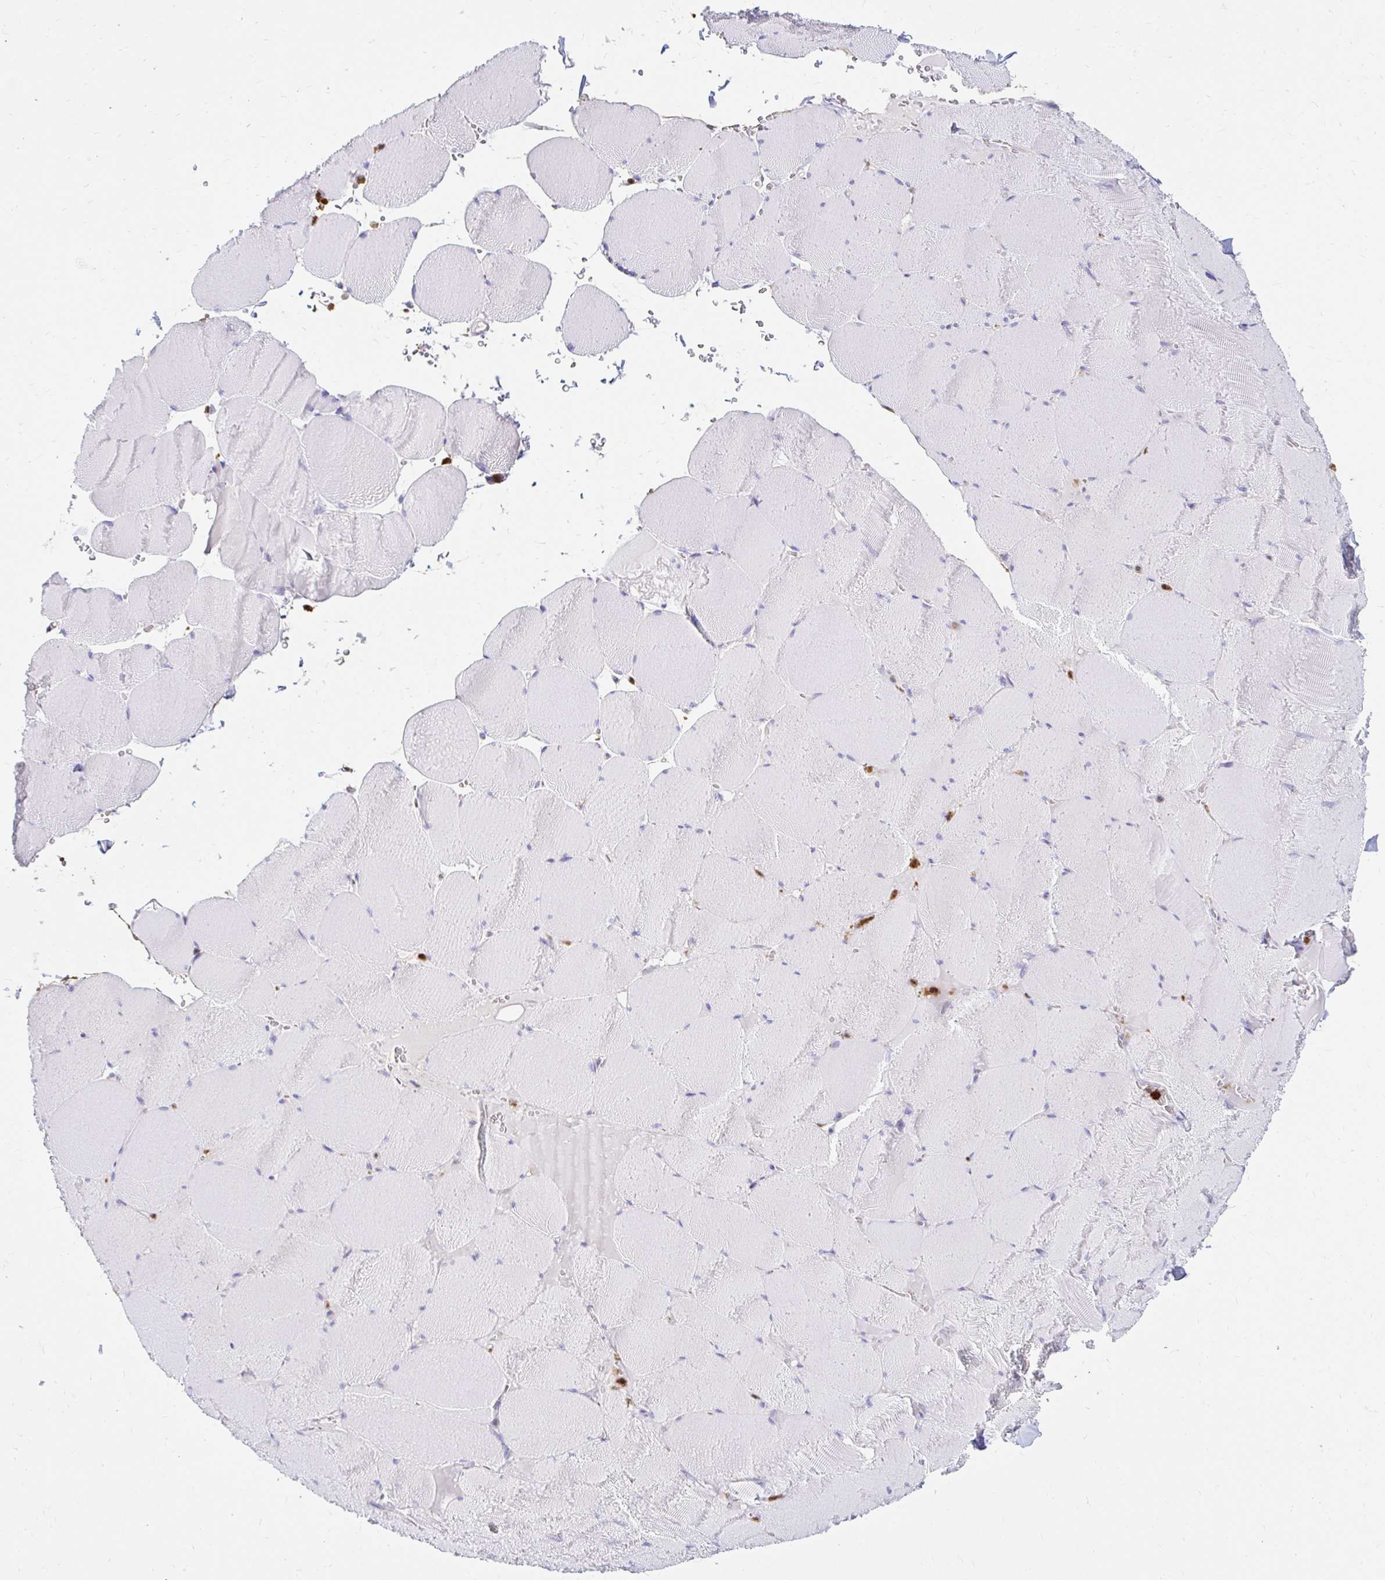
{"staining": {"intensity": "negative", "quantity": "none", "location": "none"}, "tissue": "skeletal muscle", "cell_type": "Myocytes", "image_type": "normal", "snomed": [{"axis": "morphology", "description": "Normal tissue, NOS"}, {"axis": "topography", "description": "Skeletal muscle"}, {"axis": "topography", "description": "Head-Neck"}], "caption": "Myocytes show no significant protein staining in normal skeletal muscle. The staining was performed using DAB to visualize the protein expression in brown, while the nuclei were stained in blue with hematoxylin (Magnification: 20x).", "gene": "PYCARD", "patient": {"sex": "male", "age": 66}}